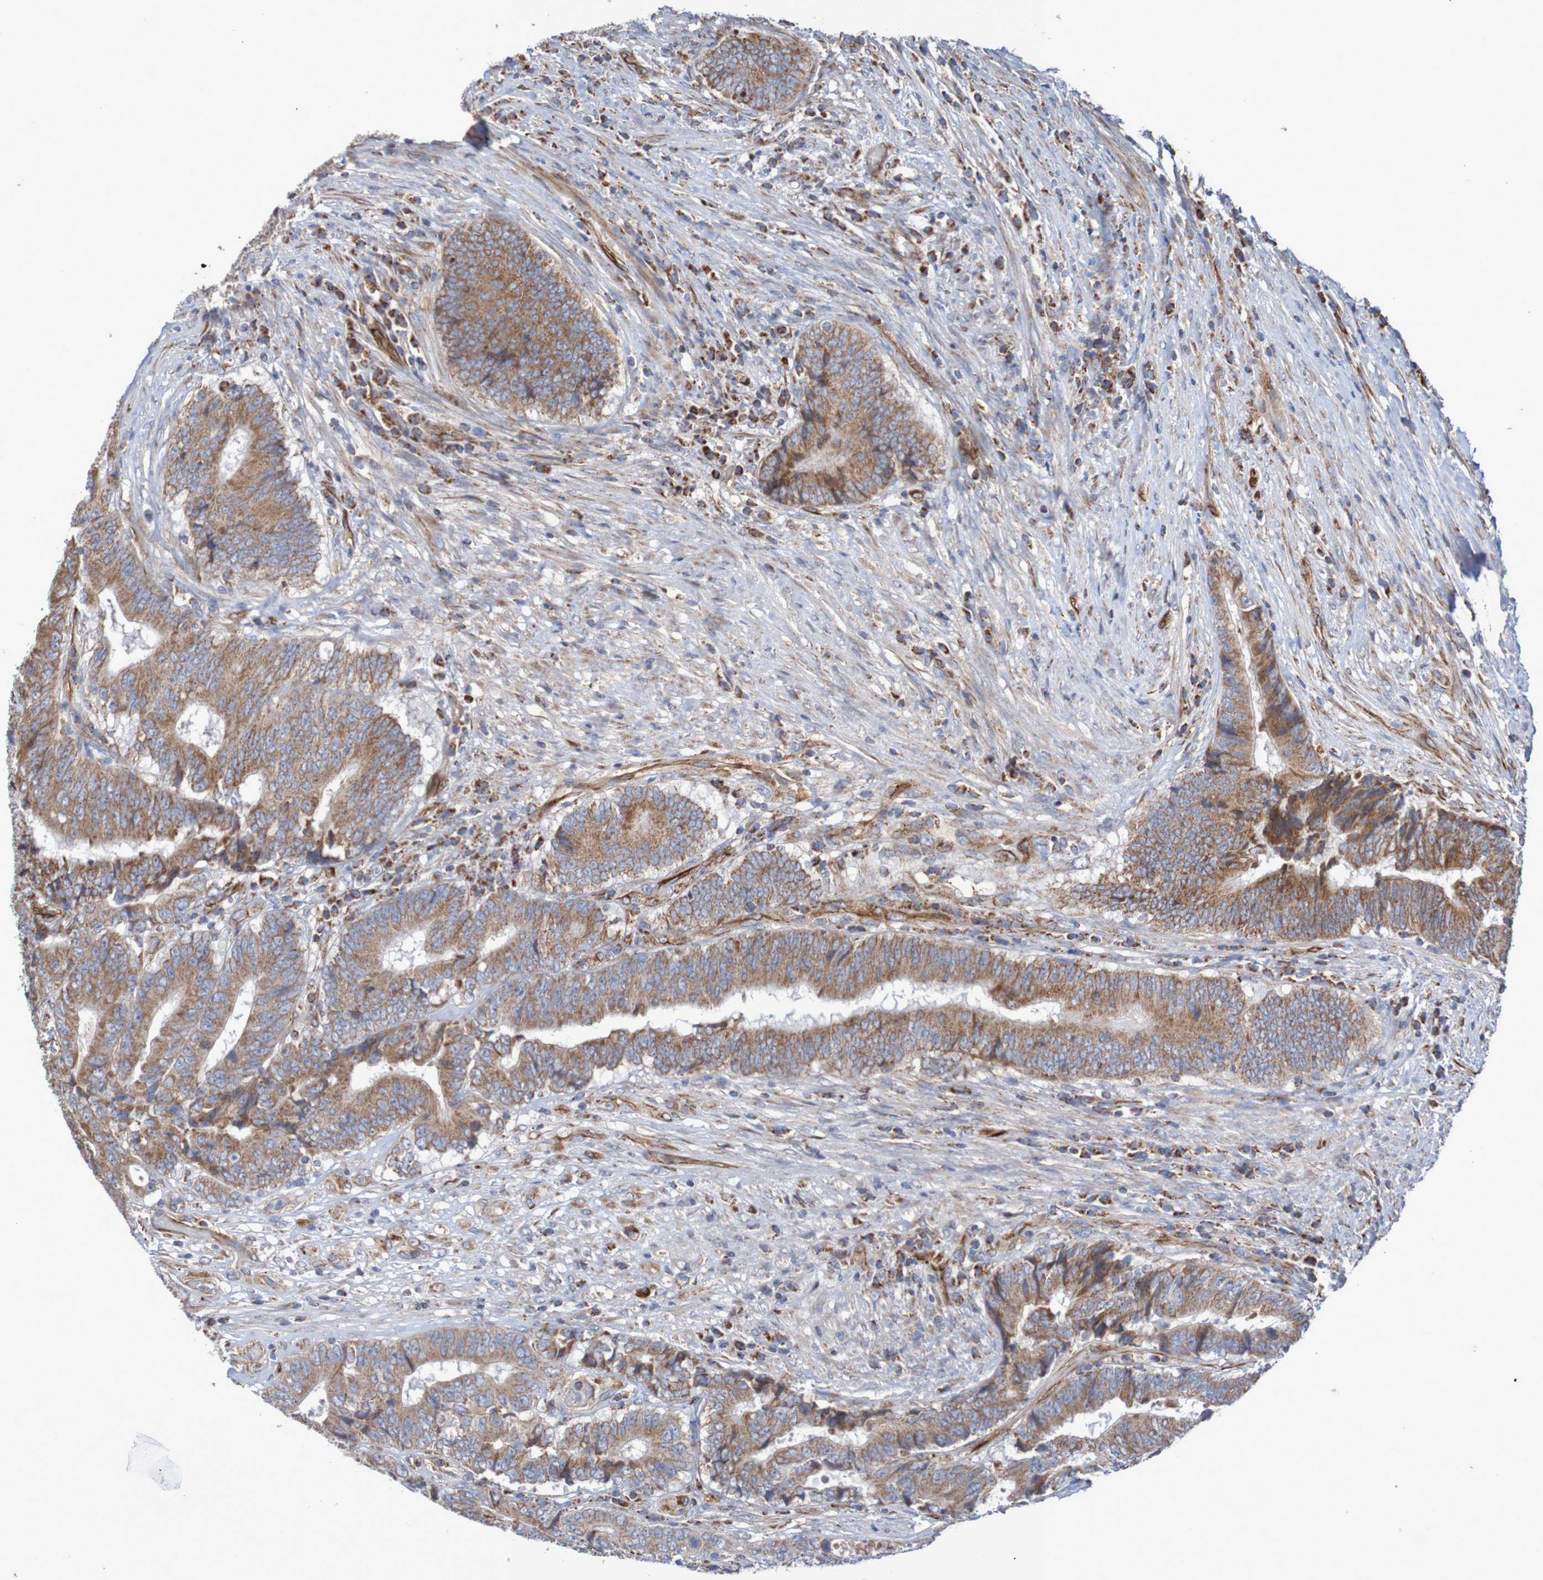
{"staining": {"intensity": "moderate", "quantity": ">75%", "location": "cytoplasmic/membranous"}, "tissue": "colorectal cancer", "cell_type": "Tumor cells", "image_type": "cancer", "snomed": [{"axis": "morphology", "description": "Adenocarcinoma, NOS"}, {"axis": "topography", "description": "Rectum"}], "caption": "A brown stain highlights moderate cytoplasmic/membranous staining of a protein in human colorectal adenocarcinoma tumor cells. (Stains: DAB (3,3'-diaminobenzidine) in brown, nuclei in blue, Microscopy: brightfield microscopy at high magnification).", "gene": "MMEL1", "patient": {"sex": "male", "age": 72}}